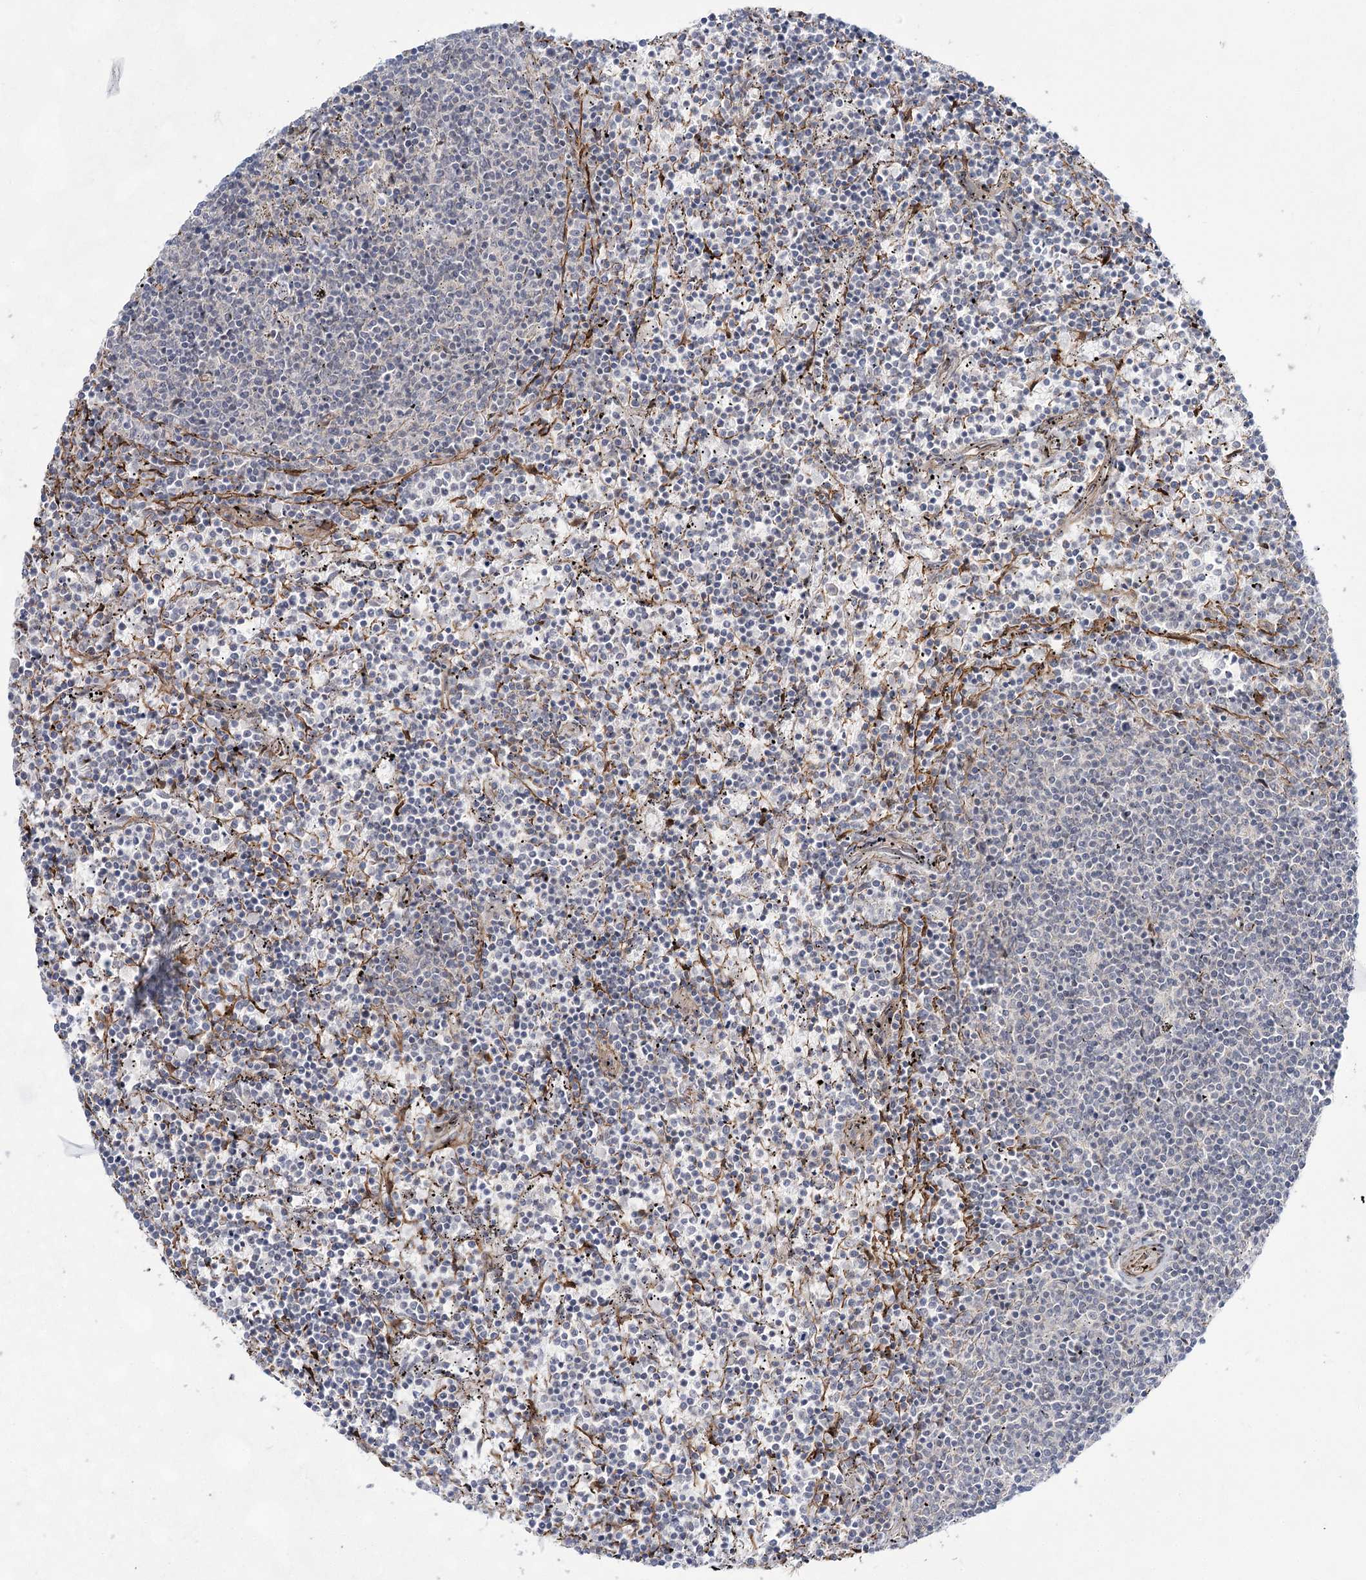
{"staining": {"intensity": "negative", "quantity": "none", "location": "none"}, "tissue": "lymphoma", "cell_type": "Tumor cells", "image_type": "cancer", "snomed": [{"axis": "morphology", "description": "Malignant lymphoma, non-Hodgkin's type, Low grade"}, {"axis": "topography", "description": "Spleen"}], "caption": "Human lymphoma stained for a protein using IHC demonstrates no positivity in tumor cells.", "gene": "CWF19L1", "patient": {"sex": "female", "age": 50}}